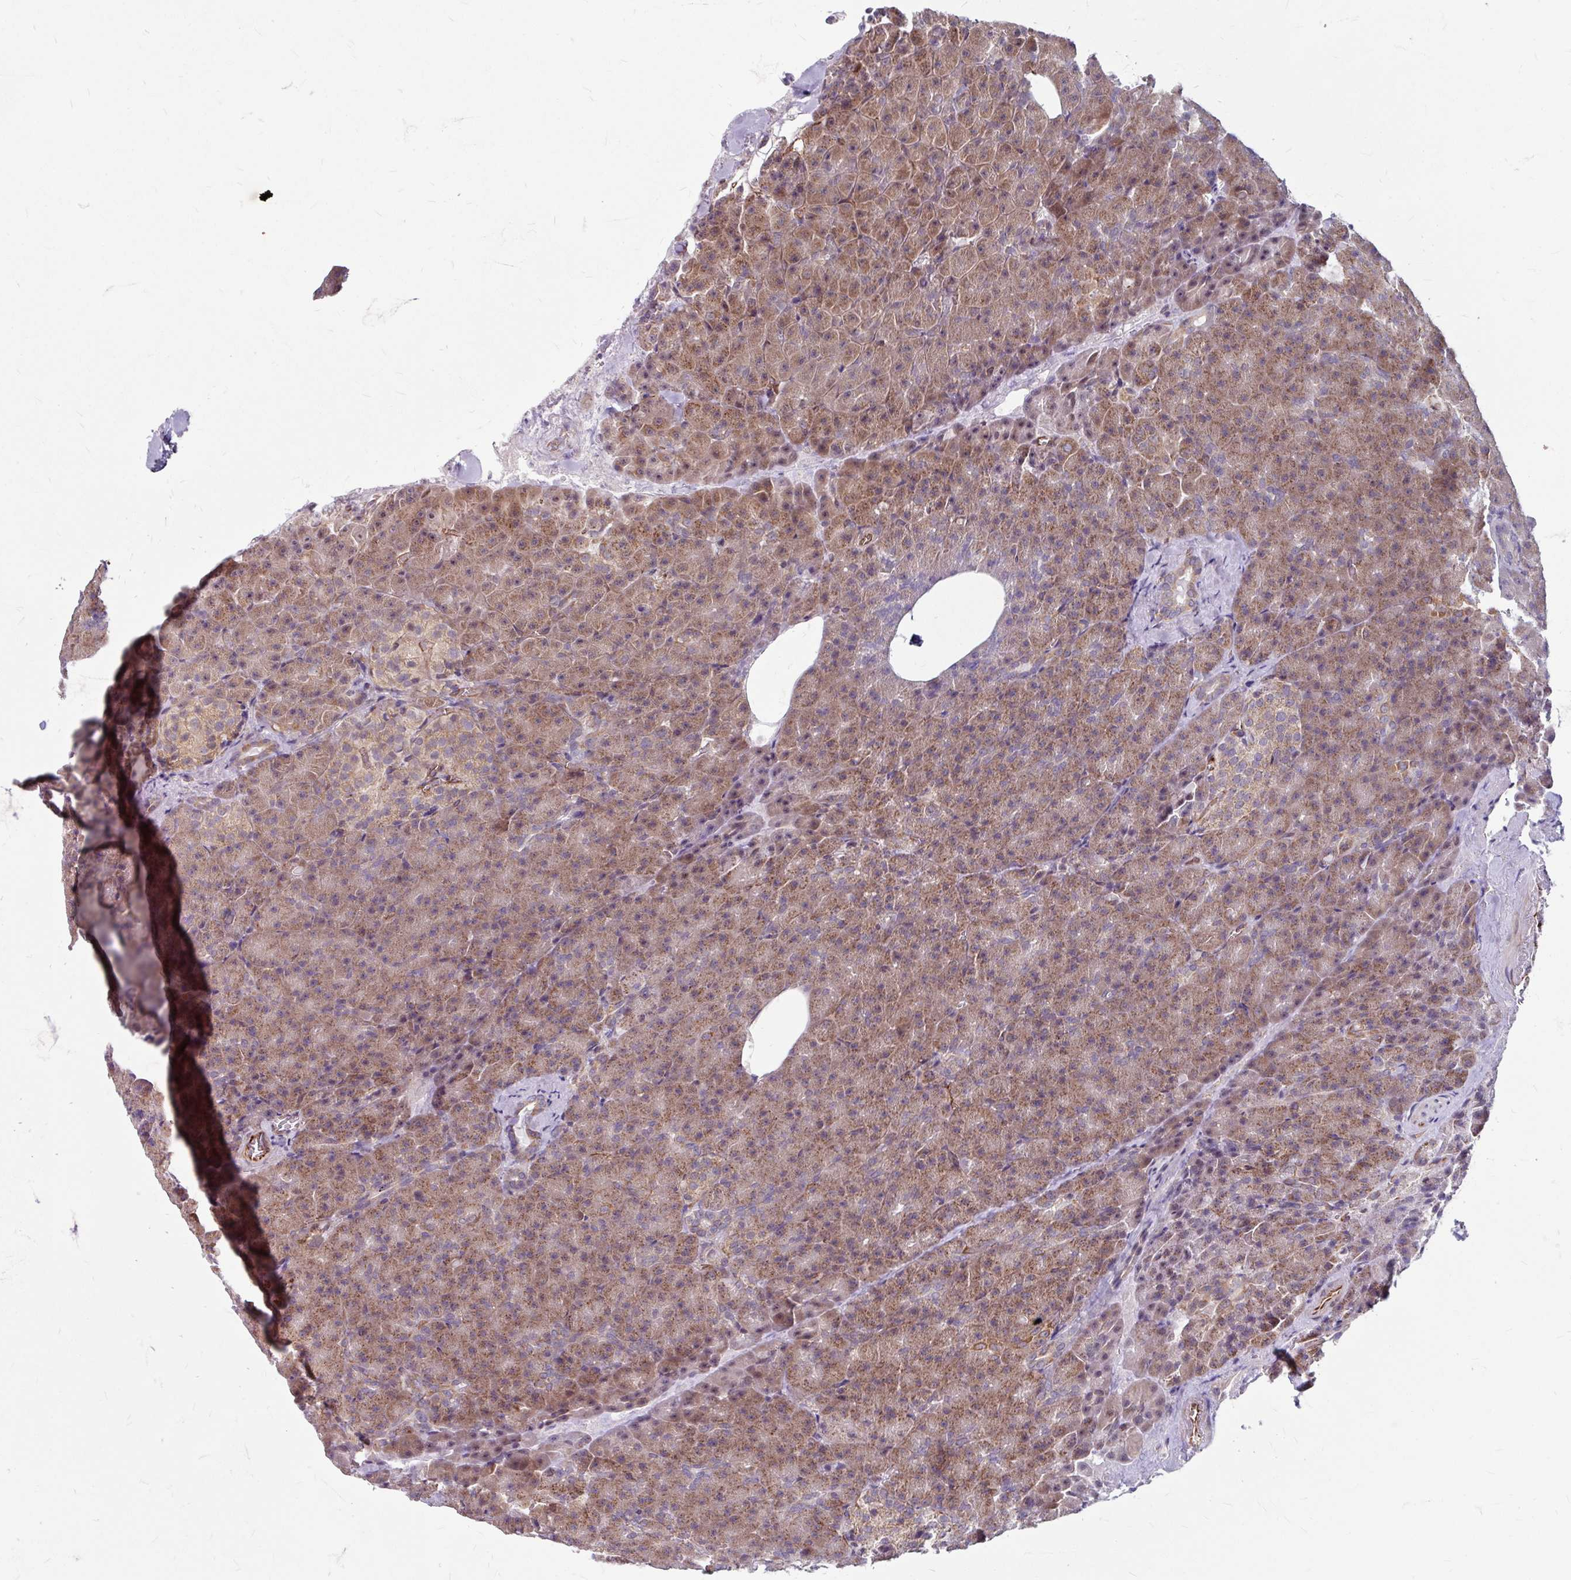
{"staining": {"intensity": "moderate", "quantity": ">75%", "location": "cytoplasmic/membranous"}, "tissue": "pancreas", "cell_type": "Exocrine glandular cells", "image_type": "normal", "snomed": [{"axis": "morphology", "description": "Normal tissue, NOS"}, {"axis": "topography", "description": "Pancreas"}], "caption": "Immunohistochemical staining of normal pancreas shows moderate cytoplasmic/membranous protein positivity in approximately >75% of exocrine glandular cells.", "gene": "DAAM2", "patient": {"sex": "female", "age": 74}}